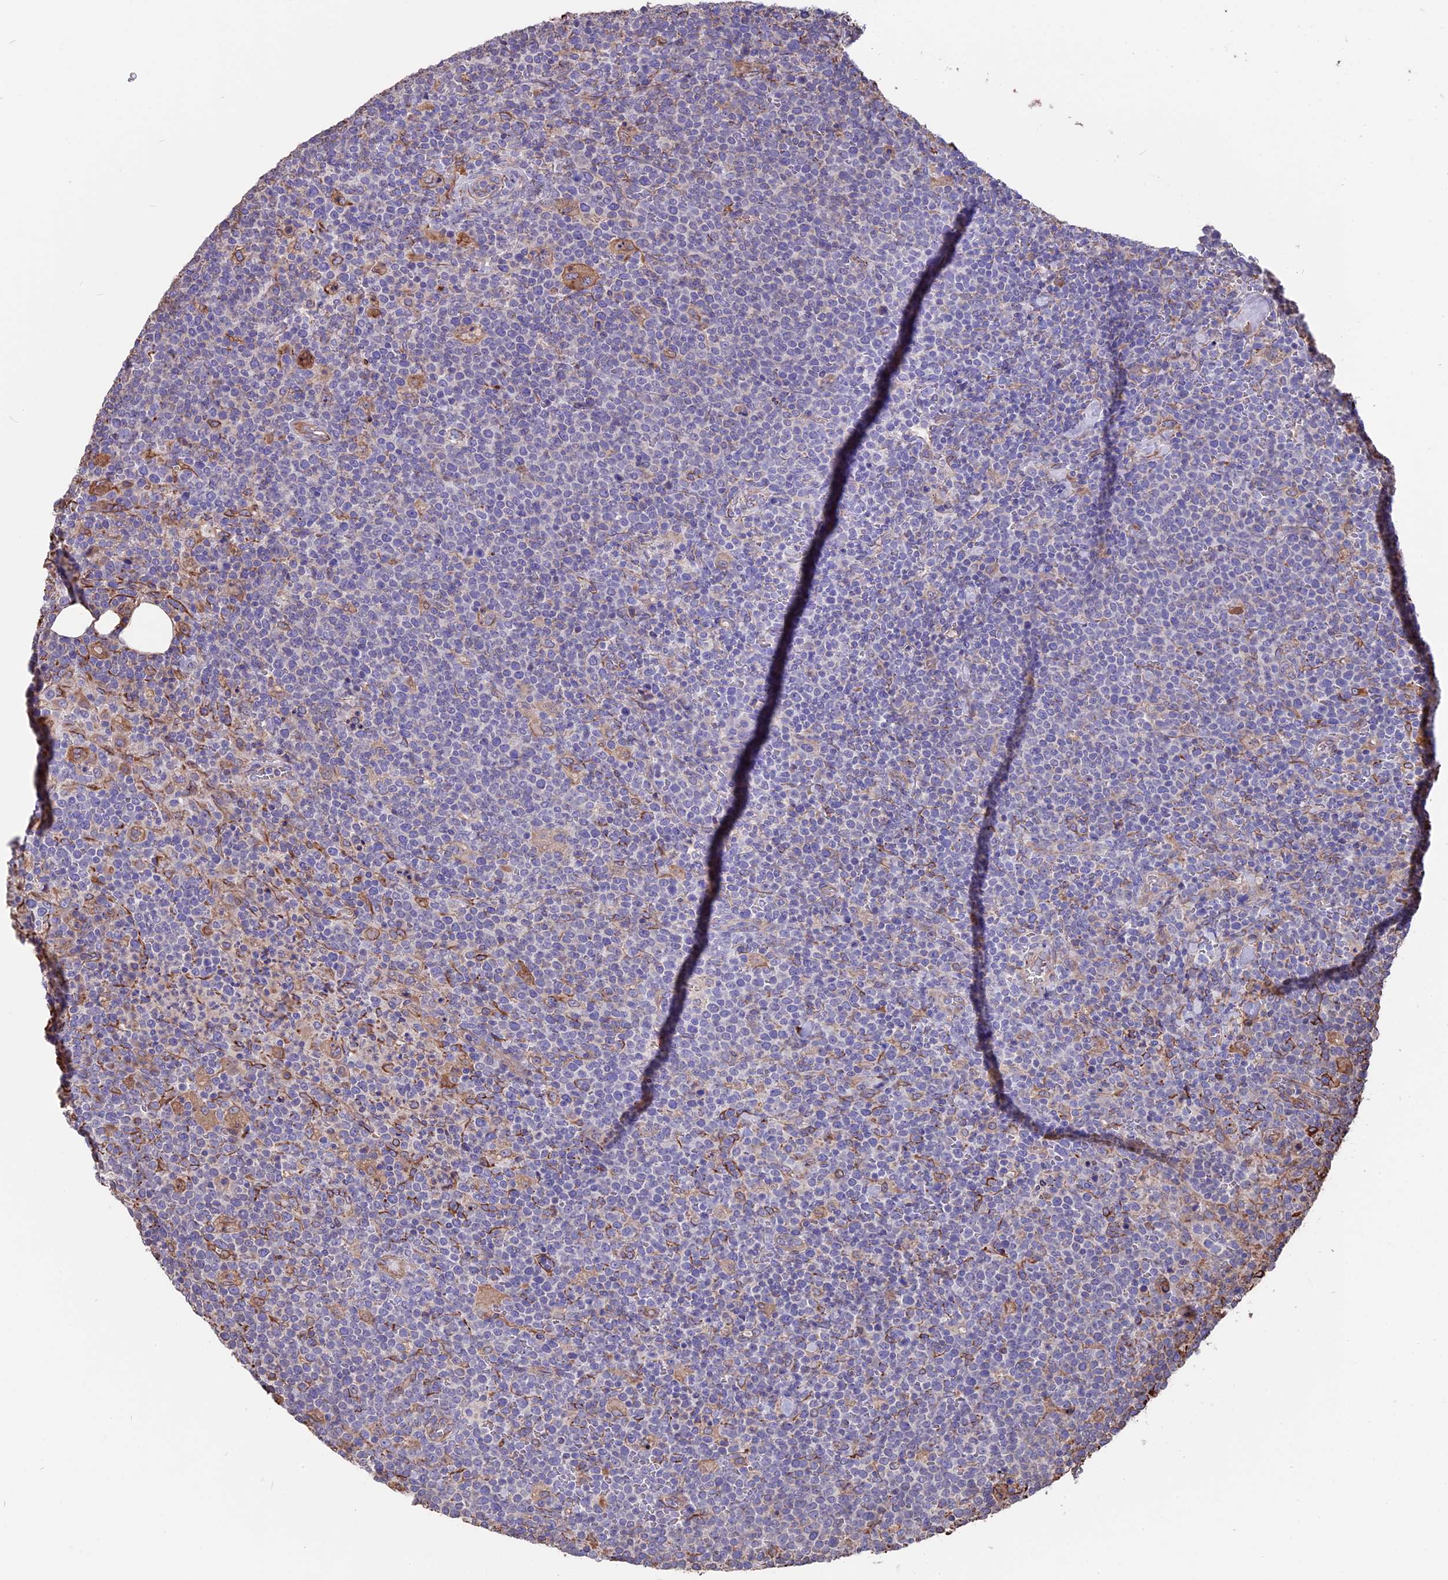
{"staining": {"intensity": "negative", "quantity": "none", "location": "none"}, "tissue": "lymphoma", "cell_type": "Tumor cells", "image_type": "cancer", "snomed": [{"axis": "morphology", "description": "Malignant lymphoma, non-Hodgkin's type, High grade"}, {"axis": "topography", "description": "Lymph node"}], "caption": "Immunohistochemistry (IHC) histopathology image of neoplastic tissue: human malignant lymphoma, non-Hodgkin's type (high-grade) stained with DAB (3,3'-diaminobenzidine) exhibits no significant protein positivity in tumor cells.", "gene": "SEH1L", "patient": {"sex": "male", "age": 61}}